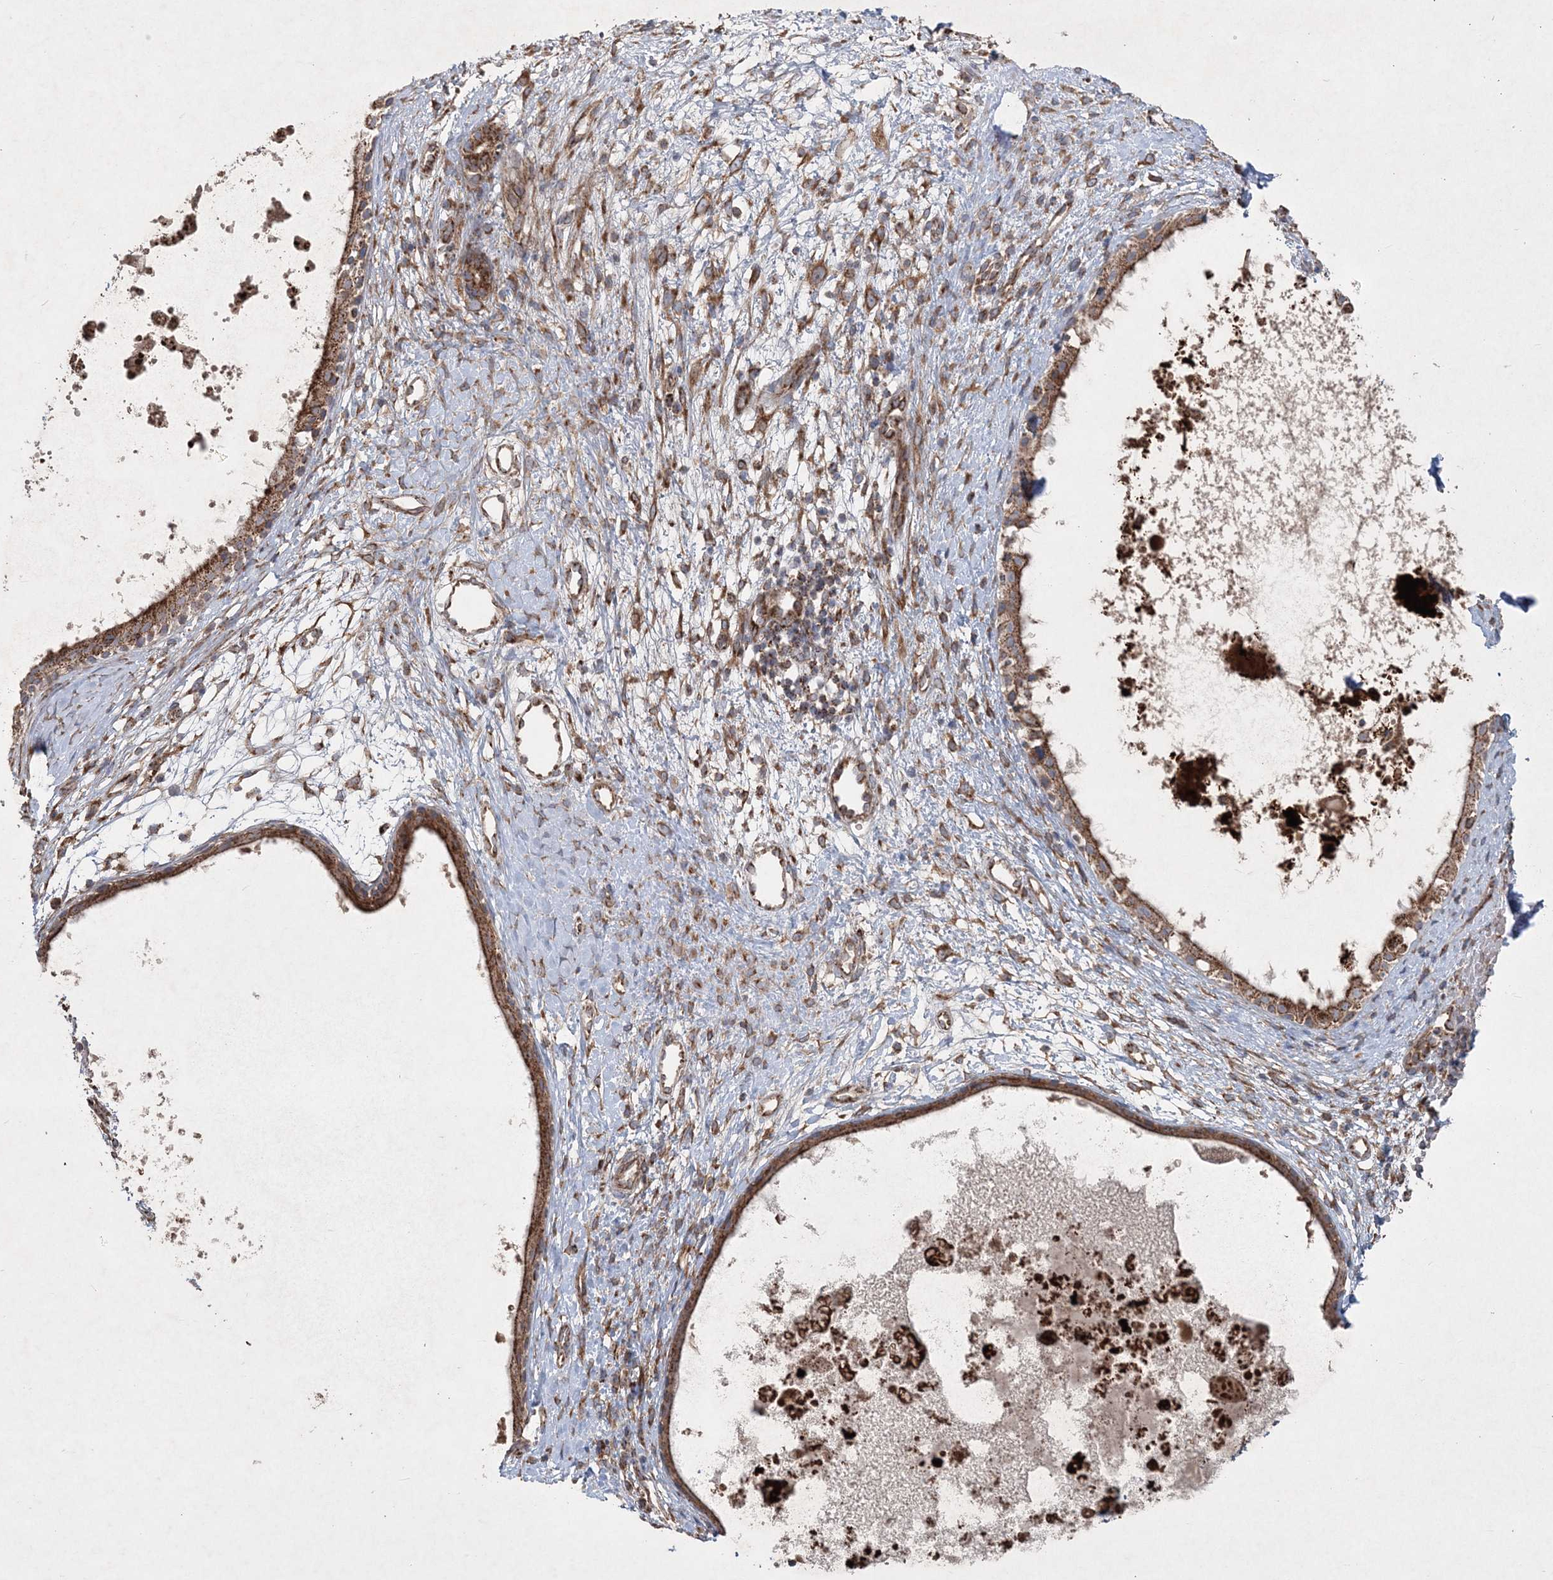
{"staining": {"intensity": "strong", "quantity": ">75%", "location": "cytoplasmic/membranous"}, "tissue": "nasopharynx", "cell_type": "Respiratory epithelial cells", "image_type": "normal", "snomed": [{"axis": "morphology", "description": "Normal tissue, NOS"}, {"axis": "topography", "description": "Nasopharynx"}], "caption": "This is a photomicrograph of IHC staining of benign nasopharynx, which shows strong positivity in the cytoplasmic/membranous of respiratory epithelial cells.", "gene": "LRPPRC", "patient": {"sex": "male", "age": 22}}